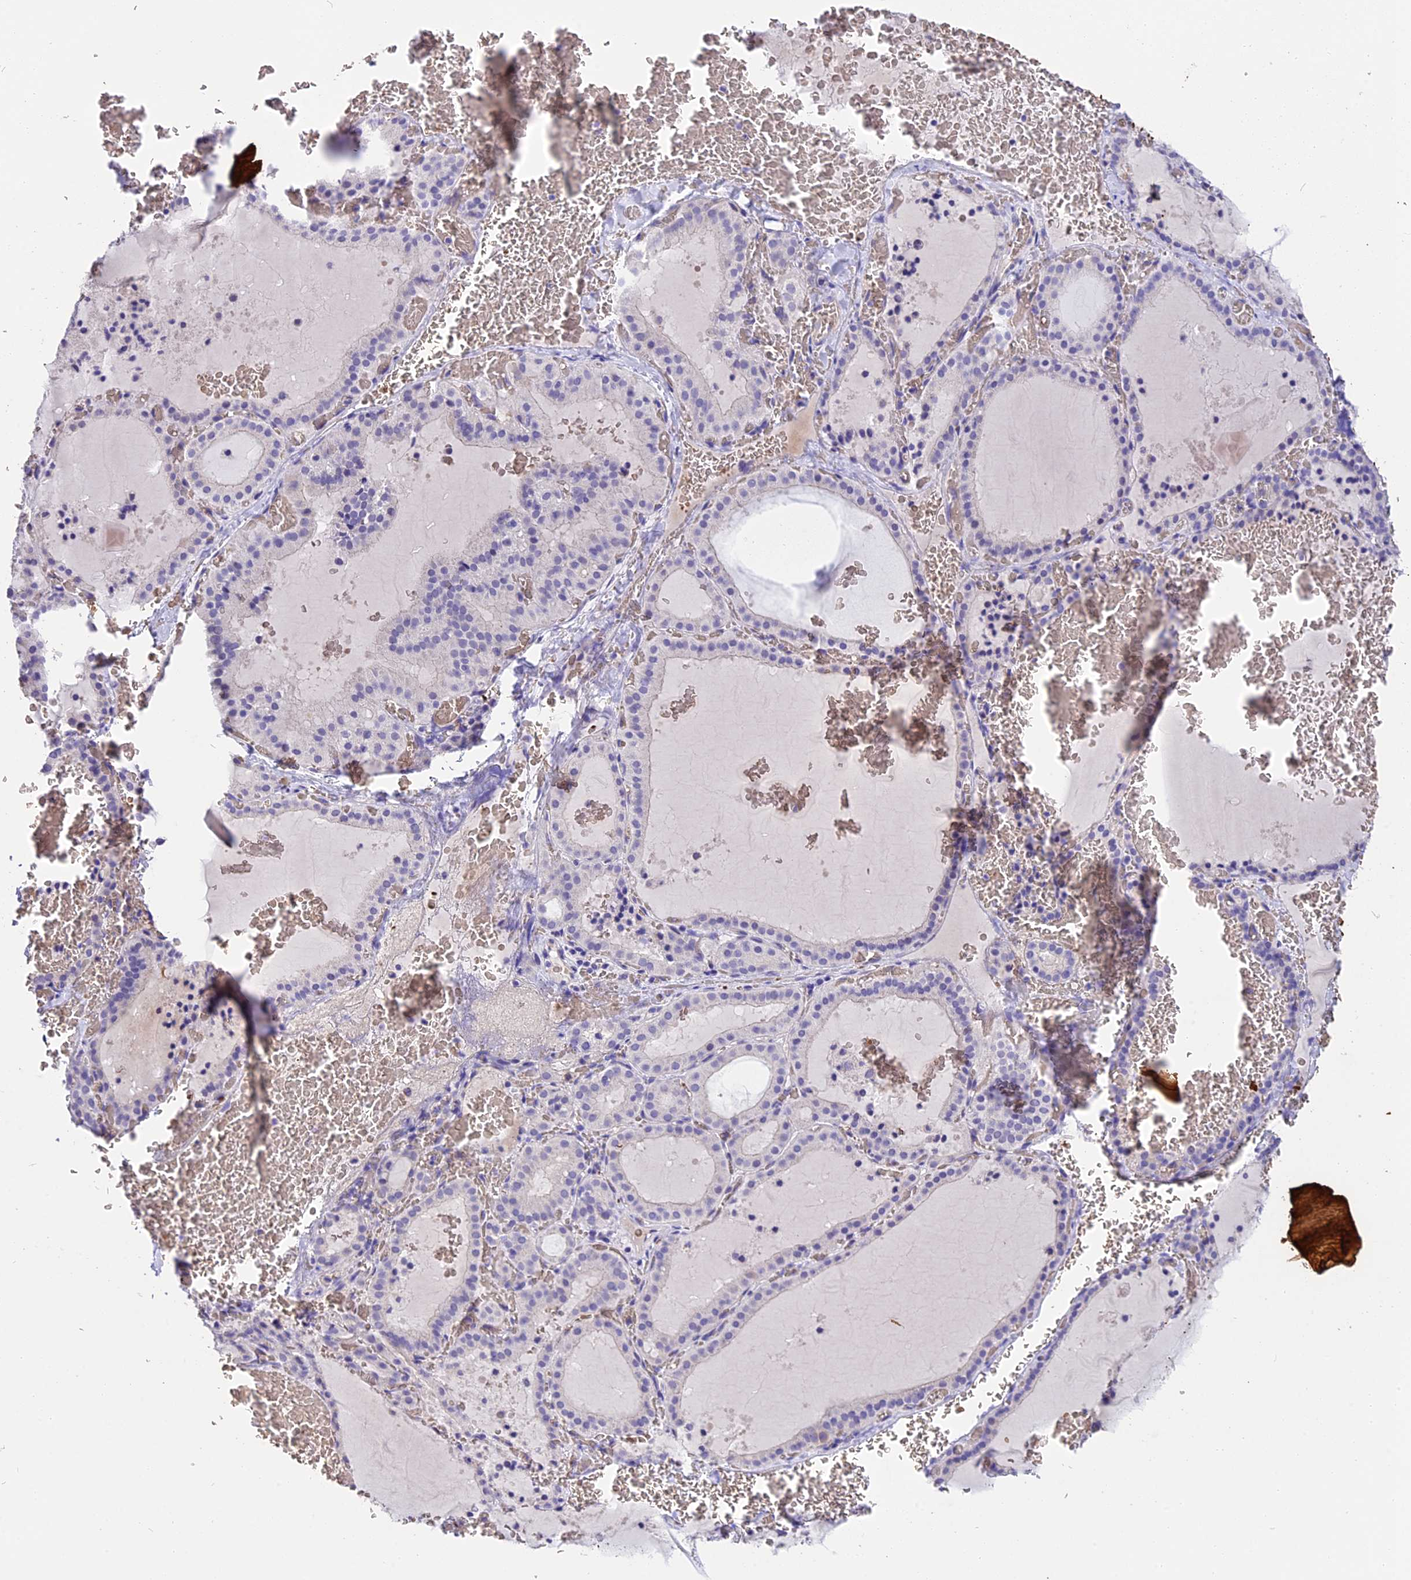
{"staining": {"intensity": "negative", "quantity": "none", "location": "none"}, "tissue": "thyroid gland", "cell_type": "Glandular cells", "image_type": "normal", "snomed": [{"axis": "morphology", "description": "Normal tissue, NOS"}, {"axis": "topography", "description": "Thyroid gland"}], "caption": "DAB immunohistochemical staining of unremarkable human thyroid gland shows no significant staining in glandular cells. (DAB (3,3'-diaminobenzidine) IHC, high magnification).", "gene": "TNNC2", "patient": {"sex": "female", "age": 39}}